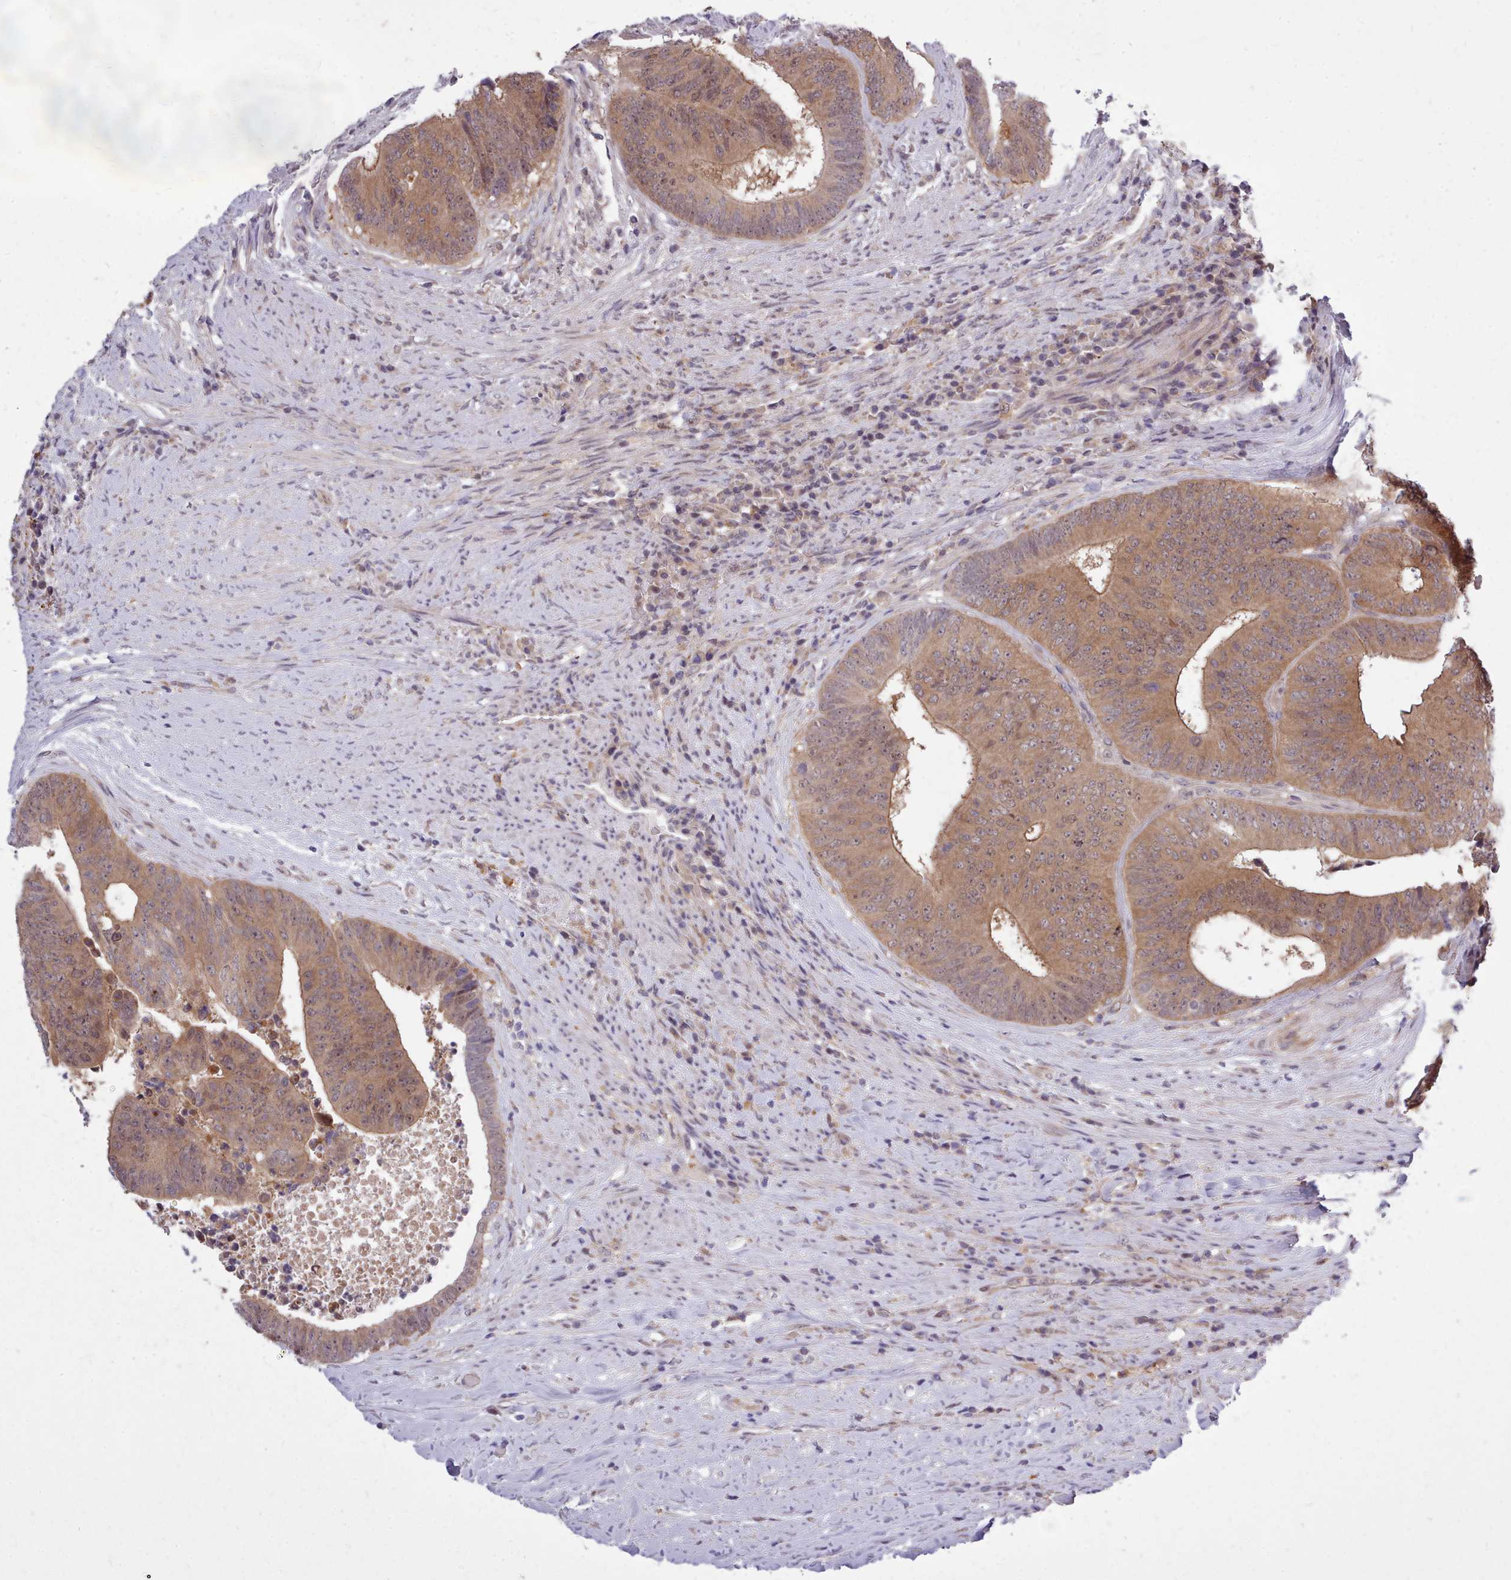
{"staining": {"intensity": "moderate", "quantity": ">75%", "location": "cytoplasmic/membranous,nuclear"}, "tissue": "colorectal cancer", "cell_type": "Tumor cells", "image_type": "cancer", "snomed": [{"axis": "morphology", "description": "Adenocarcinoma, NOS"}, {"axis": "topography", "description": "Rectum"}], "caption": "Approximately >75% of tumor cells in adenocarcinoma (colorectal) reveal moderate cytoplasmic/membranous and nuclear protein positivity as visualized by brown immunohistochemical staining.", "gene": "AHCY", "patient": {"sex": "male", "age": 72}}